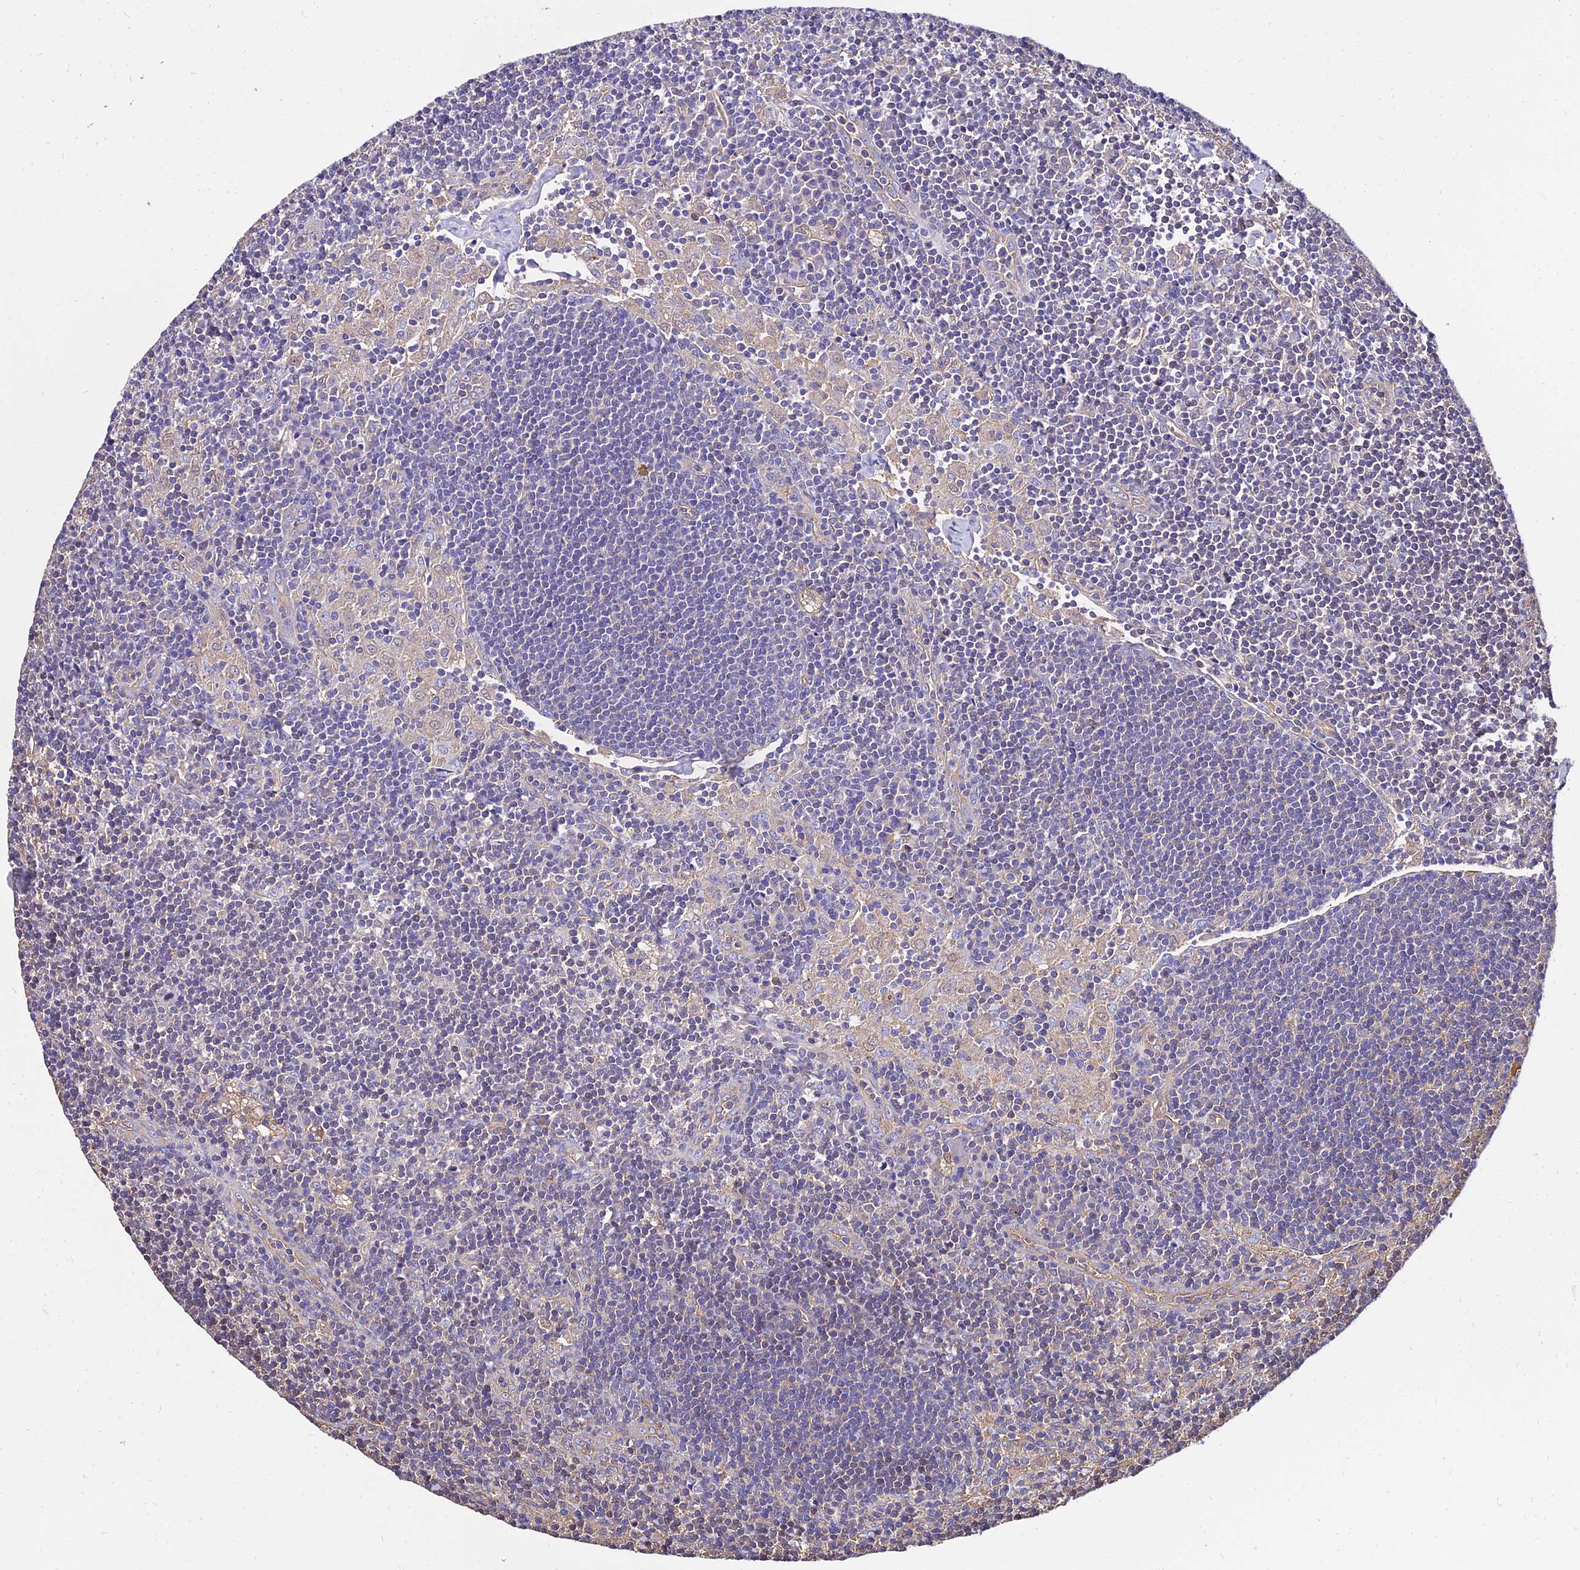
{"staining": {"intensity": "negative", "quantity": "none", "location": "none"}, "tissue": "lymph node", "cell_type": "Non-germinal center cells", "image_type": "normal", "snomed": [{"axis": "morphology", "description": "Normal tissue, NOS"}, {"axis": "topography", "description": "Lymph node"}], "caption": "Unremarkable lymph node was stained to show a protein in brown. There is no significant staining in non-germinal center cells. (DAB IHC with hematoxylin counter stain).", "gene": "CALM1", "patient": {"sex": "male", "age": 24}}